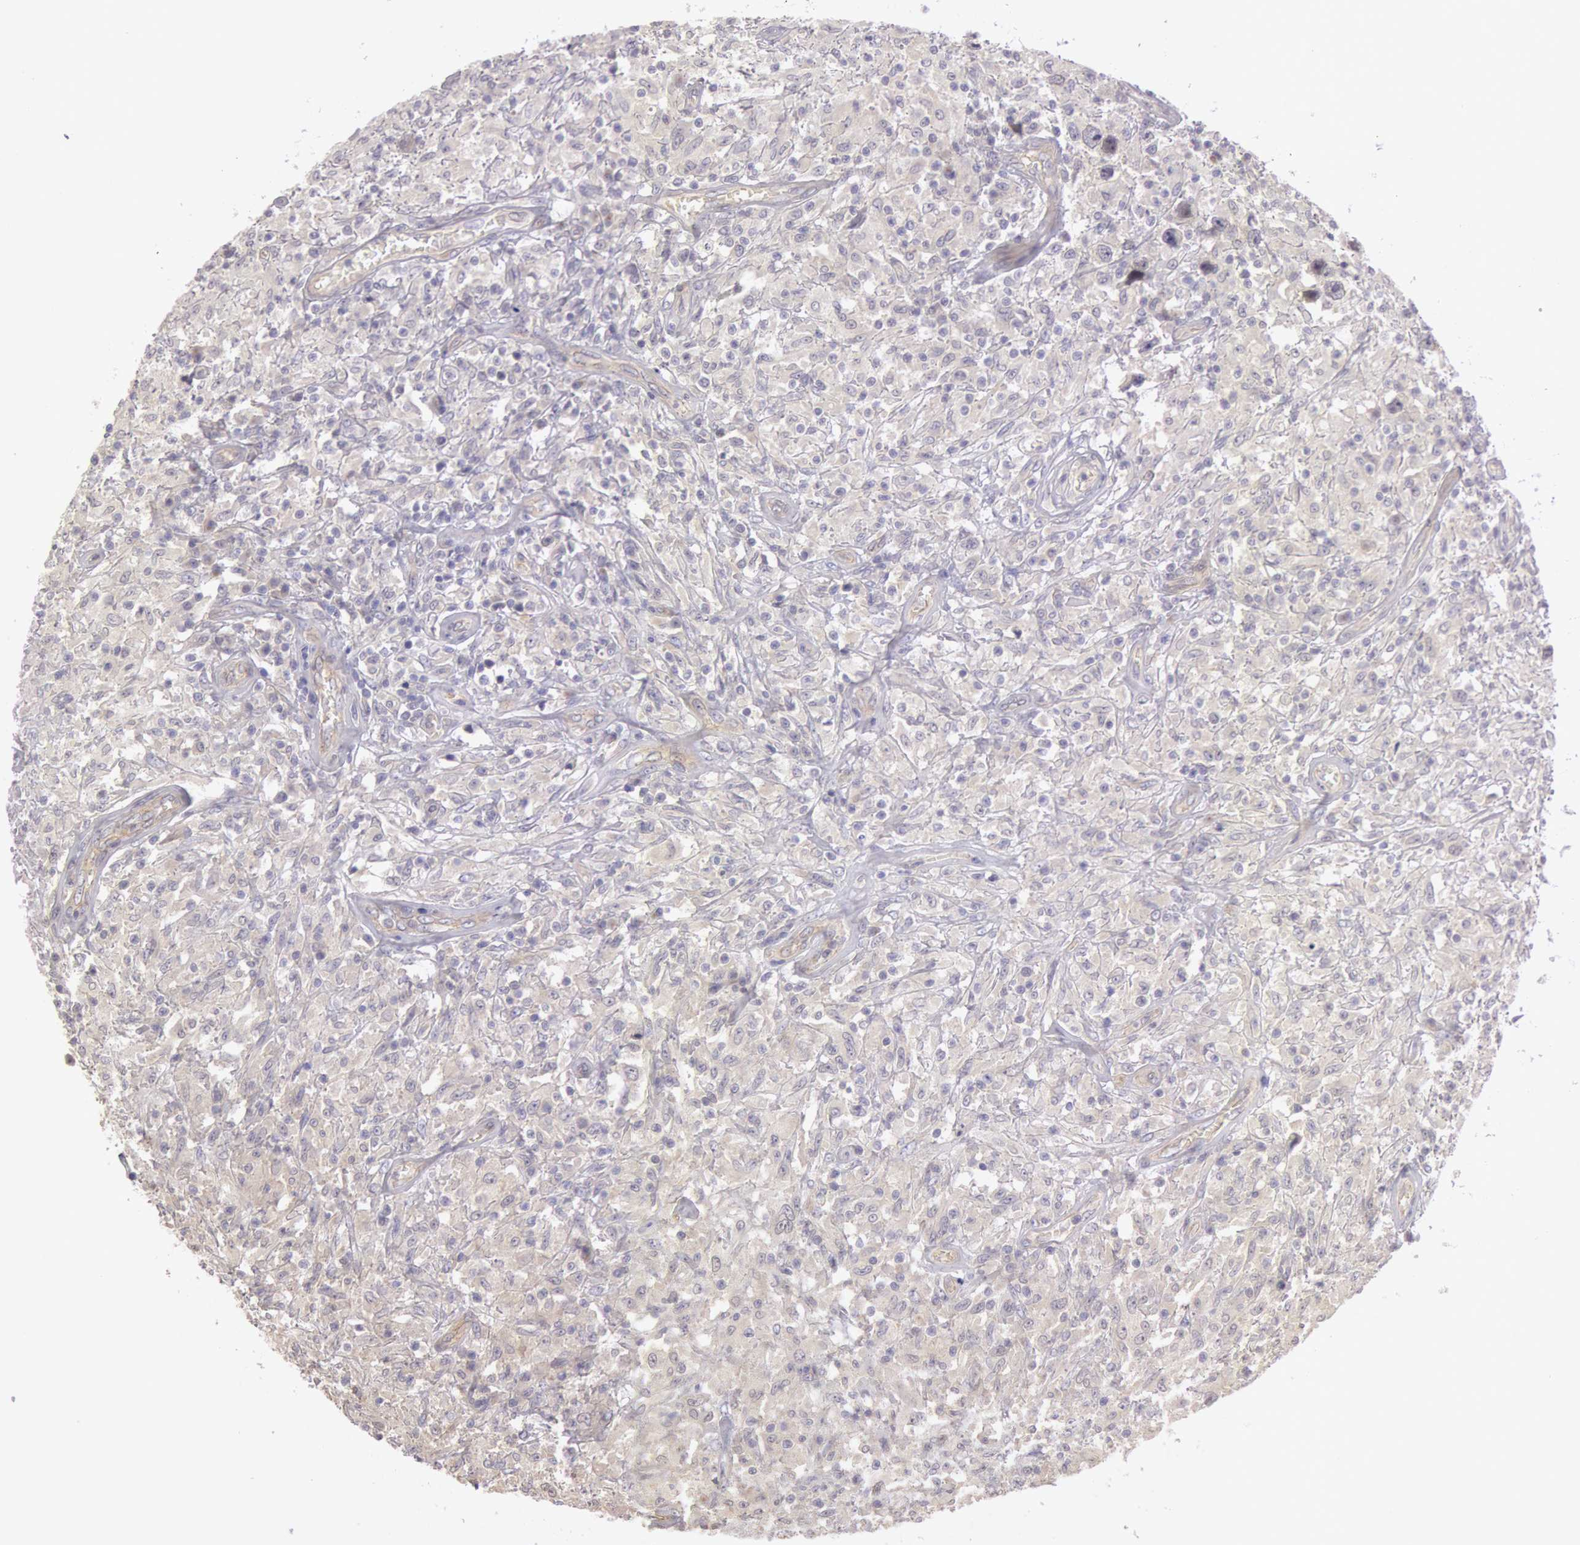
{"staining": {"intensity": "negative", "quantity": "none", "location": "none"}, "tissue": "testis cancer", "cell_type": "Tumor cells", "image_type": "cancer", "snomed": [{"axis": "morphology", "description": "Seminoma, NOS"}, {"axis": "topography", "description": "Testis"}], "caption": "Immunohistochemical staining of human testis cancer demonstrates no significant staining in tumor cells.", "gene": "AMOTL1", "patient": {"sex": "male", "age": 34}}